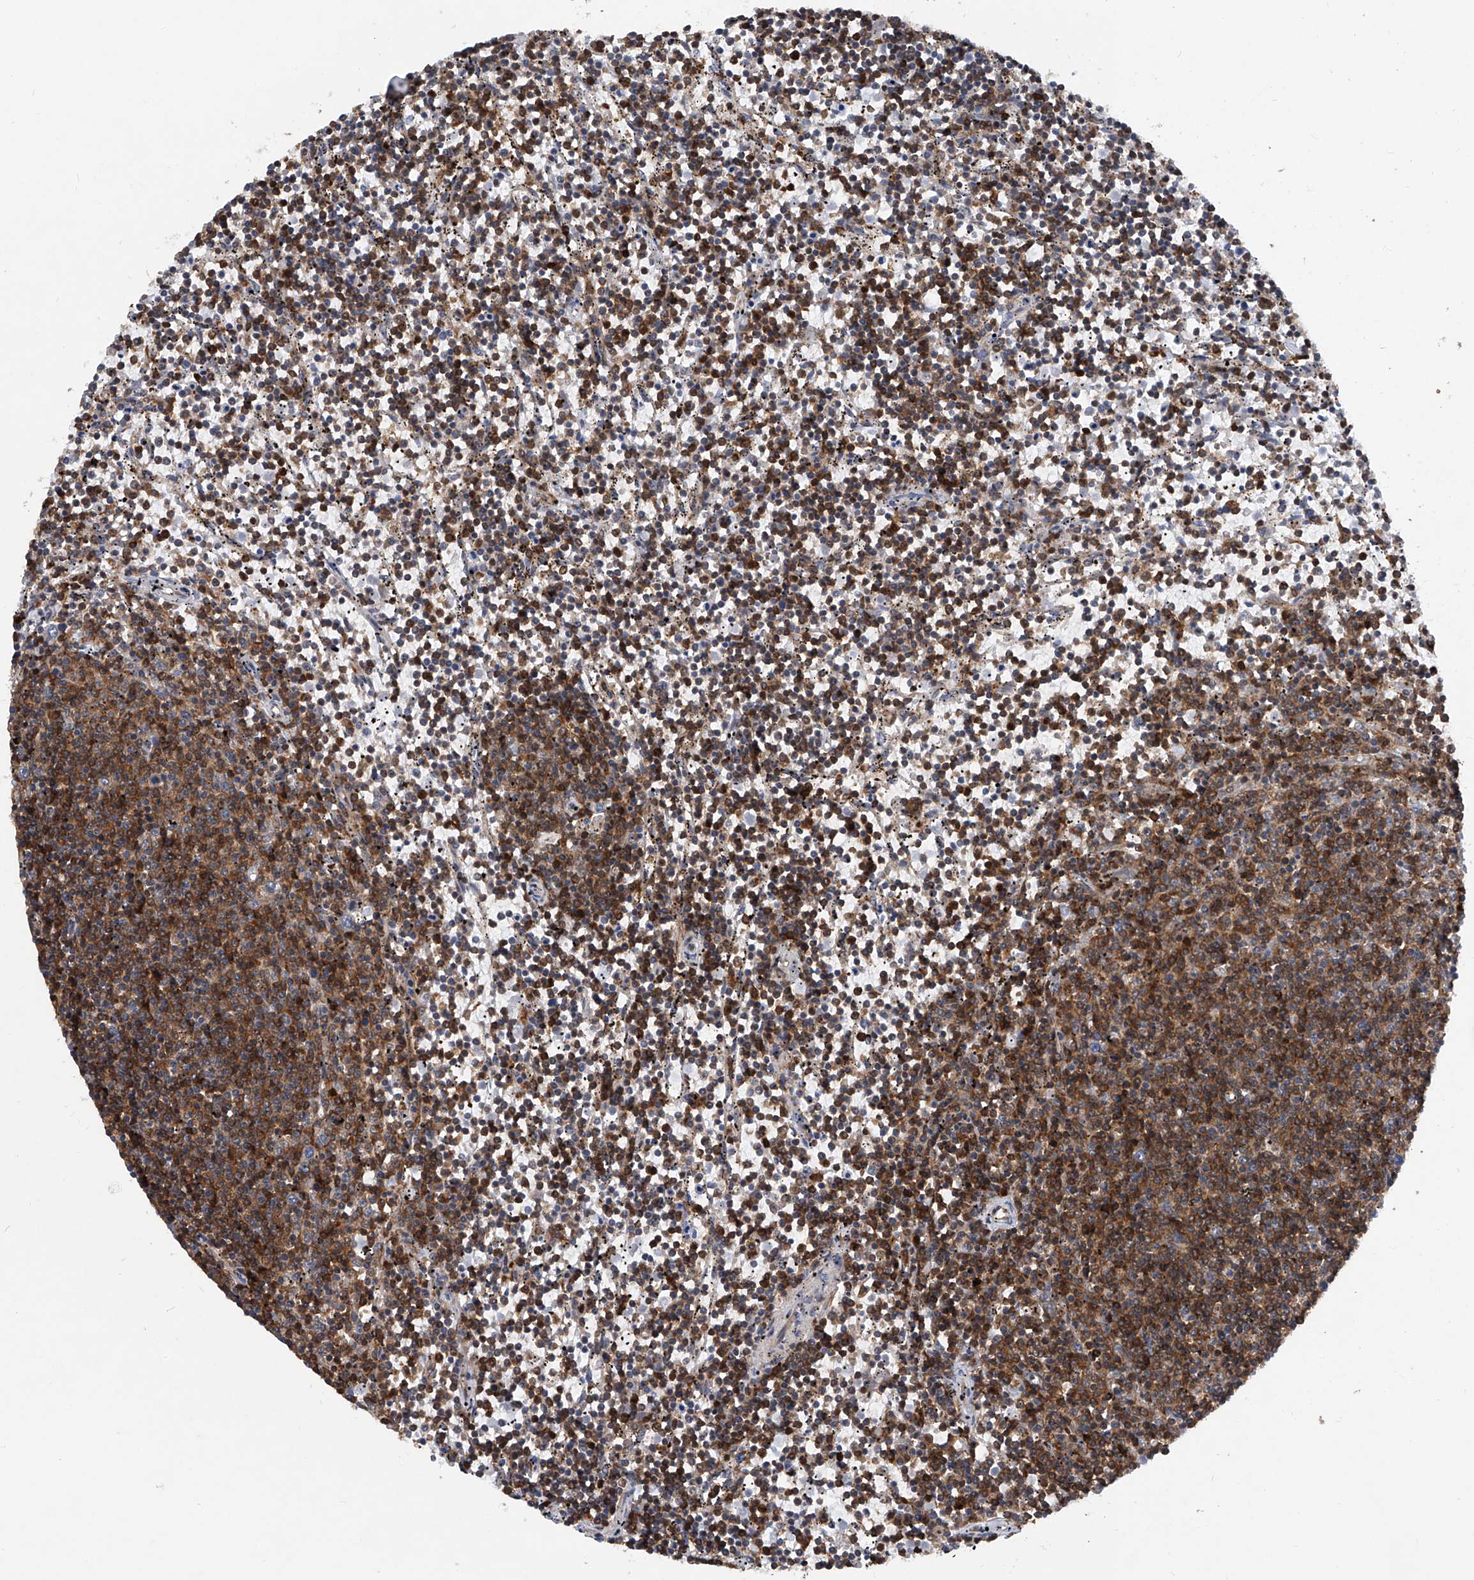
{"staining": {"intensity": "strong", "quantity": ">75%", "location": "cytoplasmic/membranous"}, "tissue": "lymphoma", "cell_type": "Tumor cells", "image_type": "cancer", "snomed": [{"axis": "morphology", "description": "Malignant lymphoma, non-Hodgkin's type, Low grade"}, {"axis": "topography", "description": "Spleen"}], "caption": "Immunohistochemical staining of human lymphoma demonstrates high levels of strong cytoplasmic/membranous protein staining in approximately >75% of tumor cells.", "gene": "TRIM38", "patient": {"sex": "female", "age": 50}}